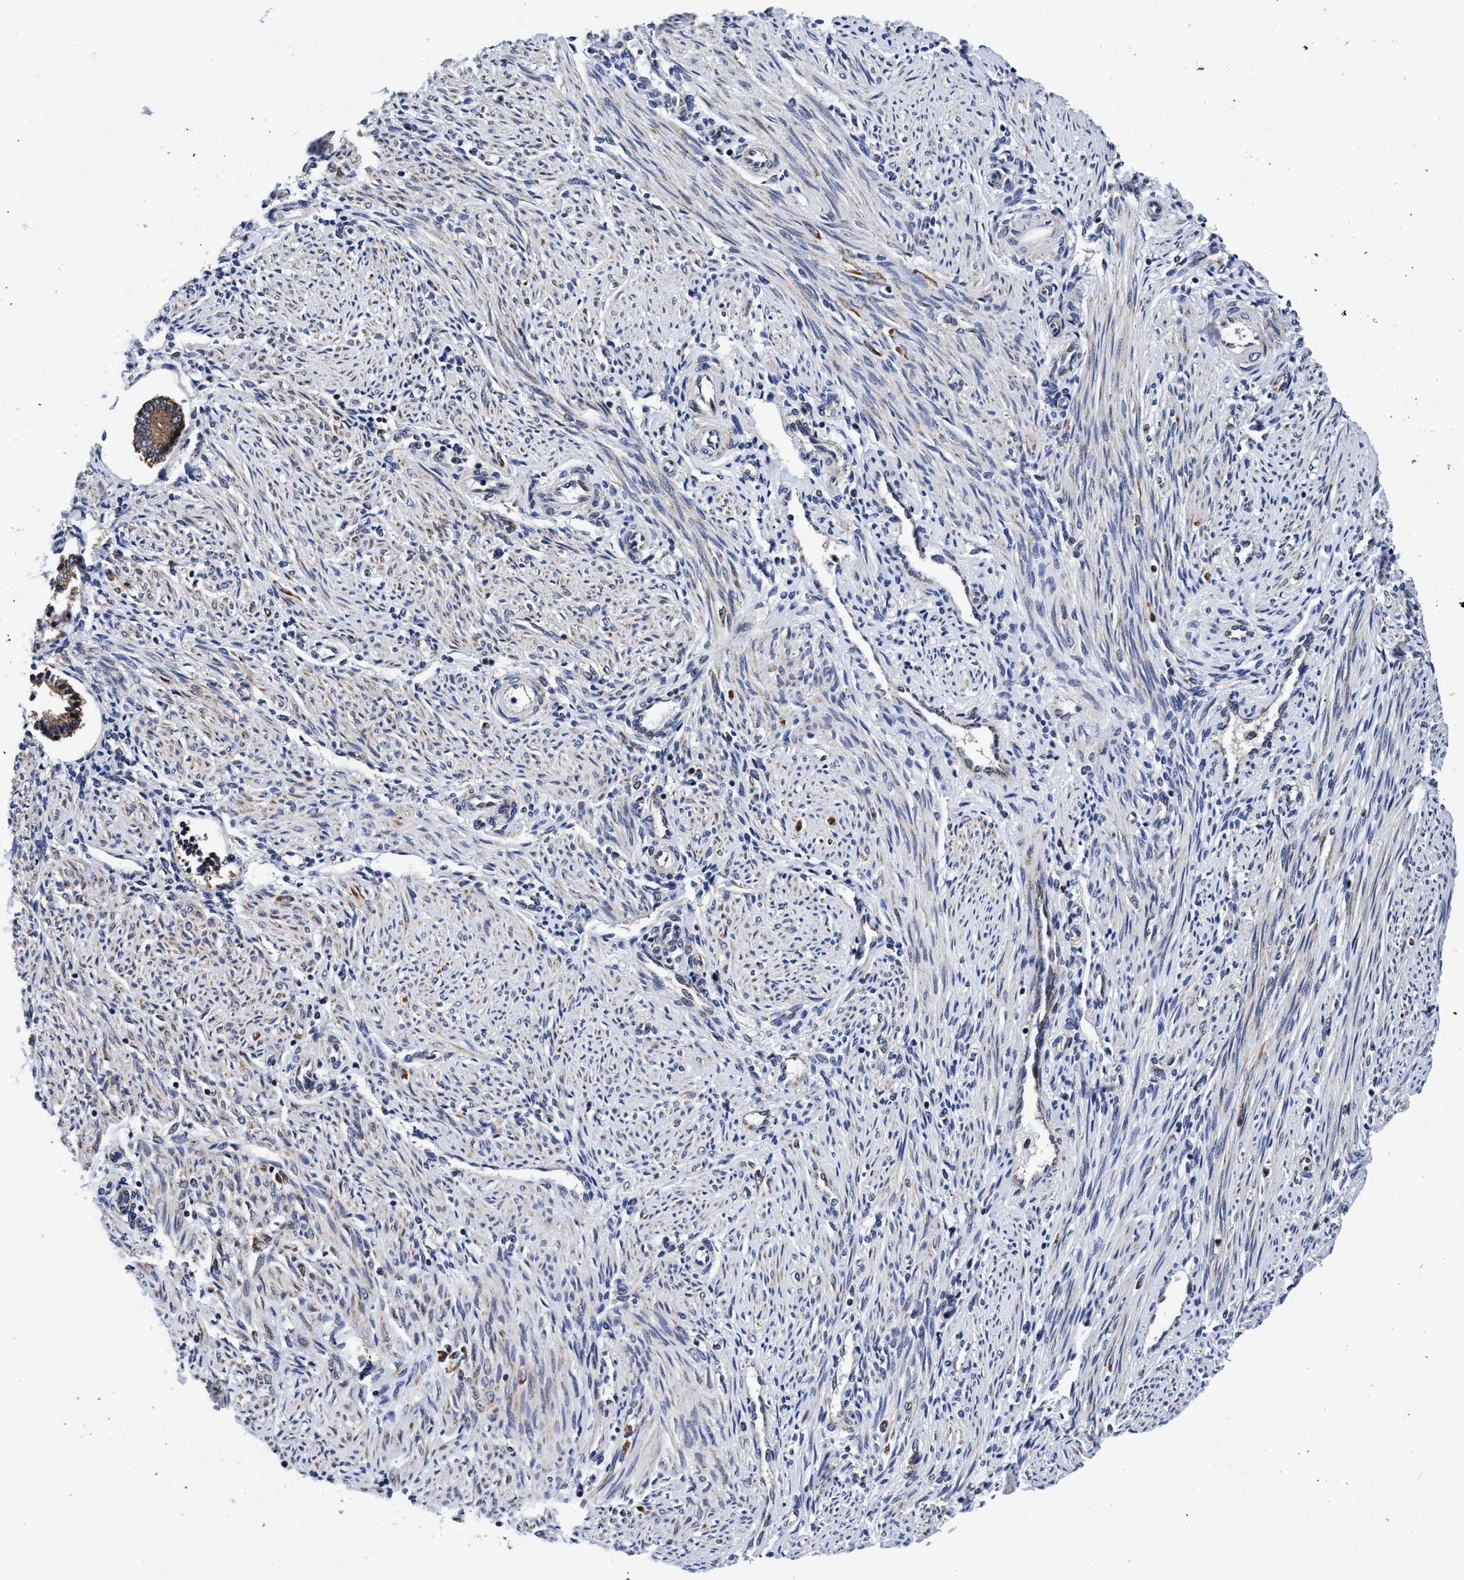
{"staining": {"intensity": "negative", "quantity": "none", "location": "none"}, "tissue": "endometrium", "cell_type": "Cells in endometrial stroma", "image_type": "normal", "snomed": [{"axis": "morphology", "description": "Normal tissue, NOS"}, {"axis": "topography", "description": "Endometrium"}], "caption": "A histopathology image of human endometrium is negative for staining in cells in endometrial stroma. (Brightfield microscopy of DAB IHC at high magnification).", "gene": "AGAP2", "patient": {"sex": "female", "age": 42}}